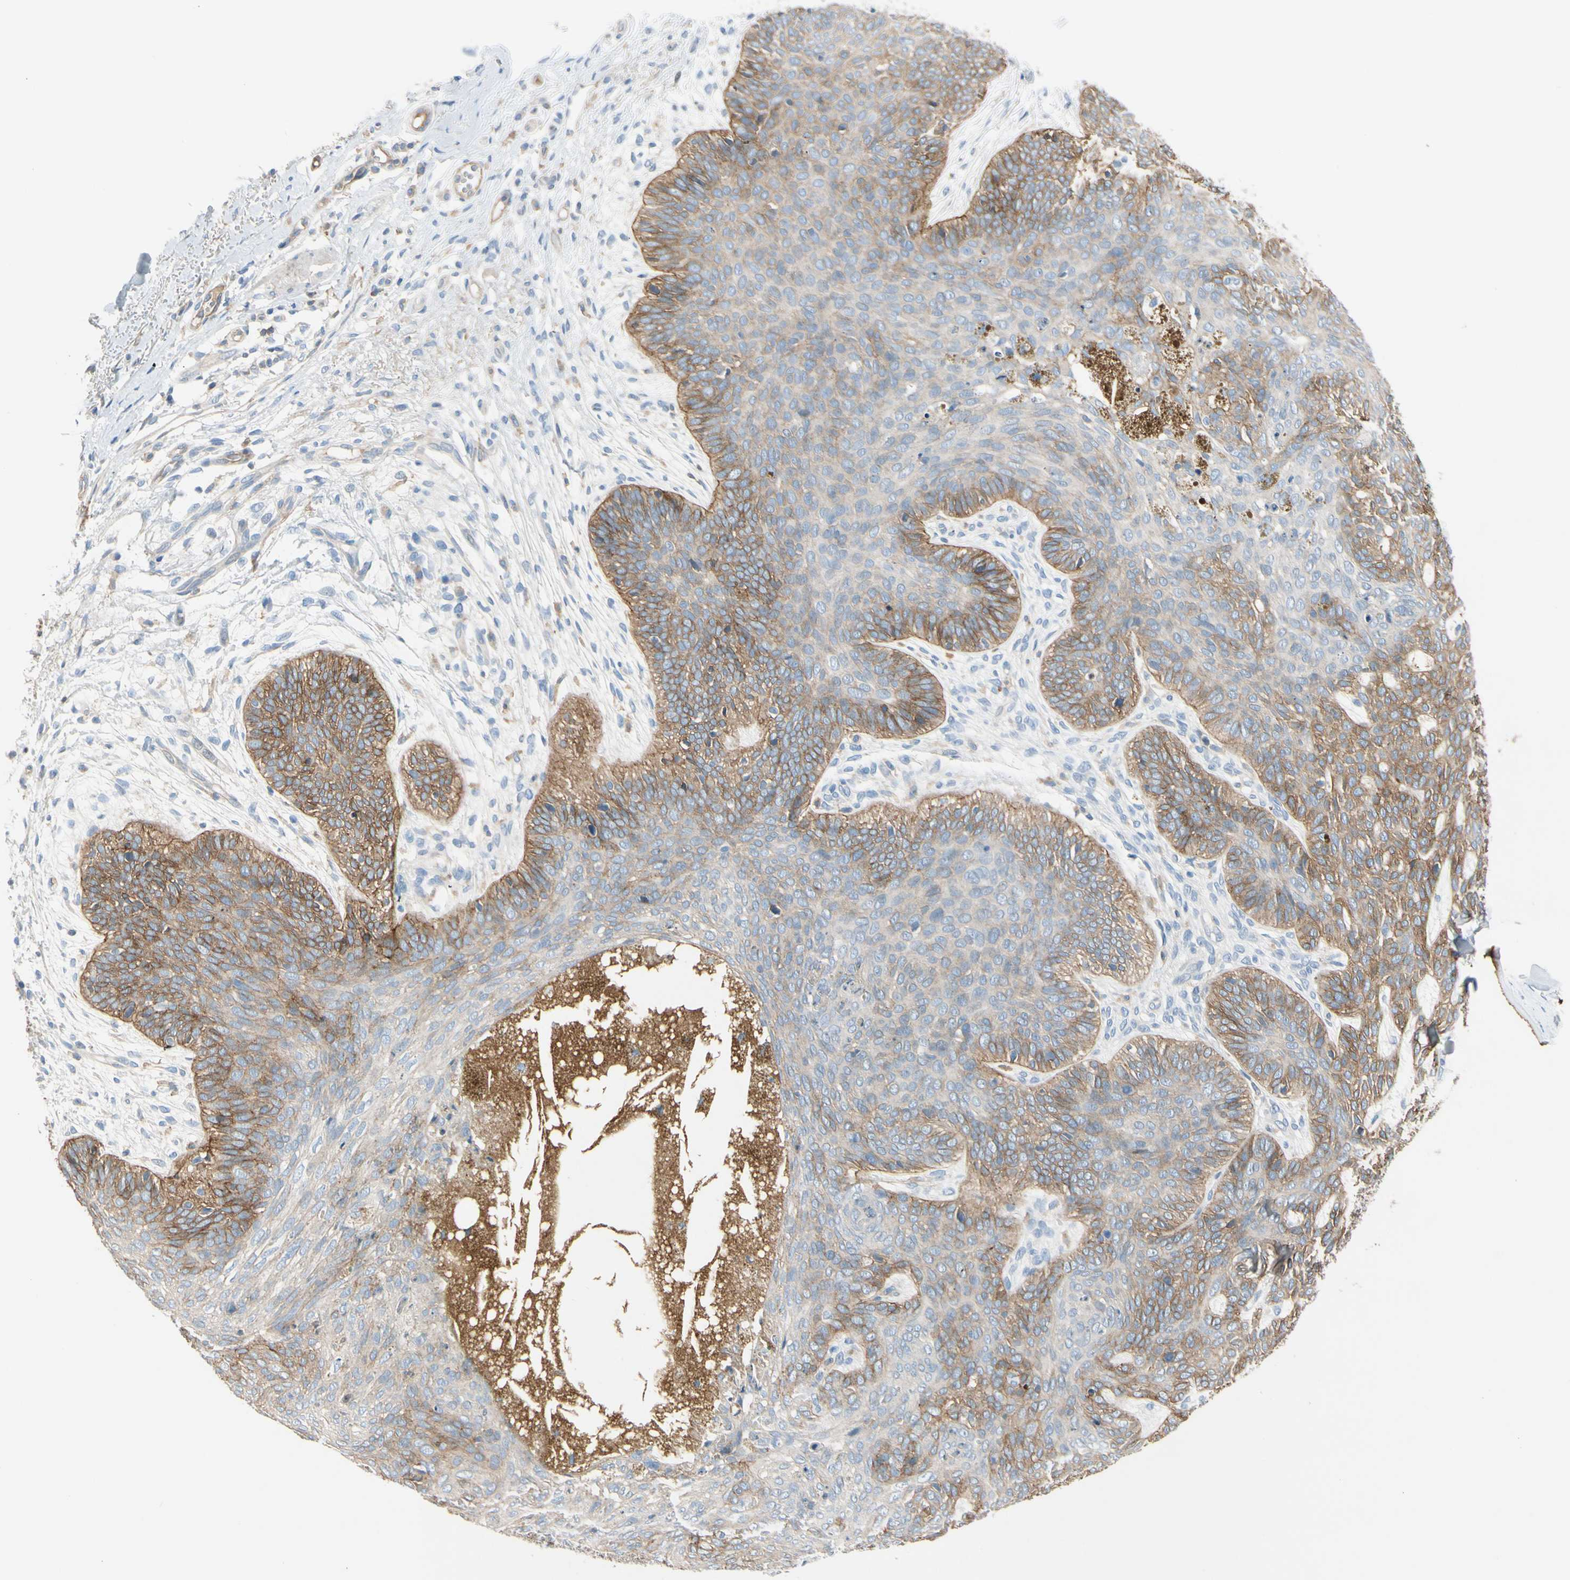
{"staining": {"intensity": "moderate", "quantity": "25%-75%", "location": "cytoplasmic/membranous"}, "tissue": "skin cancer", "cell_type": "Tumor cells", "image_type": "cancer", "snomed": [{"axis": "morphology", "description": "Normal tissue, NOS"}, {"axis": "morphology", "description": "Basal cell carcinoma"}, {"axis": "topography", "description": "Skin"}], "caption": "Immunohistochemical staining of skin basal cell carcinoma reveals moderate cytoplasmic/membranous protein expression in approximately 25%-75% of tumor cells.", "gene": "ITGA3", "patient": {"sex": "male", "age": 52}}